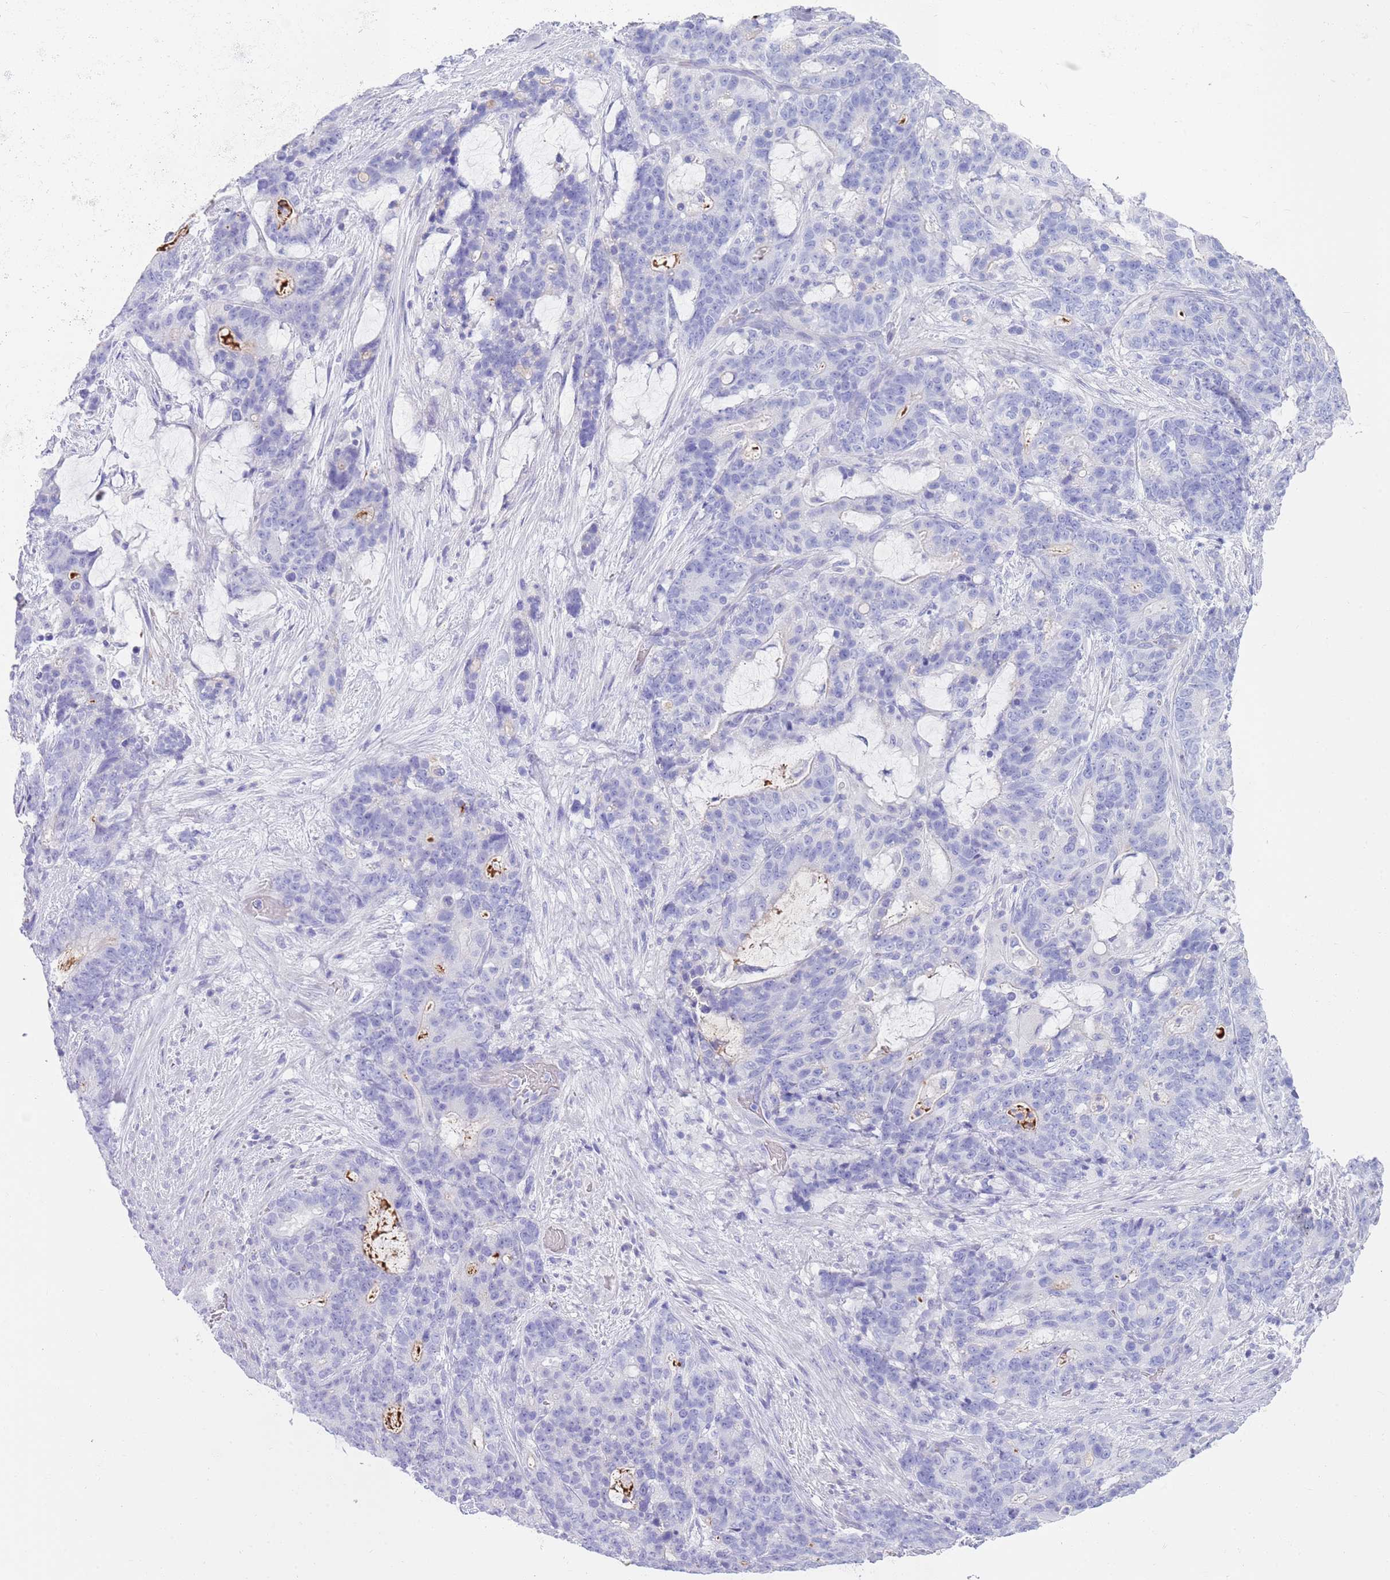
{"staining": {"intensity": "negative", "quantity": "none", "location": "none"}, "tissue": "stomach cancer", "cell_type": "Tumor cells", "image_type": "cancer", "snomed": [{"axis": "morphology", "description": "Normal tissue, NOS"}, {"axis": "morphology", "description": "Adenocarcinoma, NOS"}, {"axis": "topography", "description": "Stomach"}], "caption": "The photomicrograph shows no significant expression in tumor cells of stomach adenocarcinoma.", "gene": "CPXM2", "patient": {"sex": "female", "age": 64}}